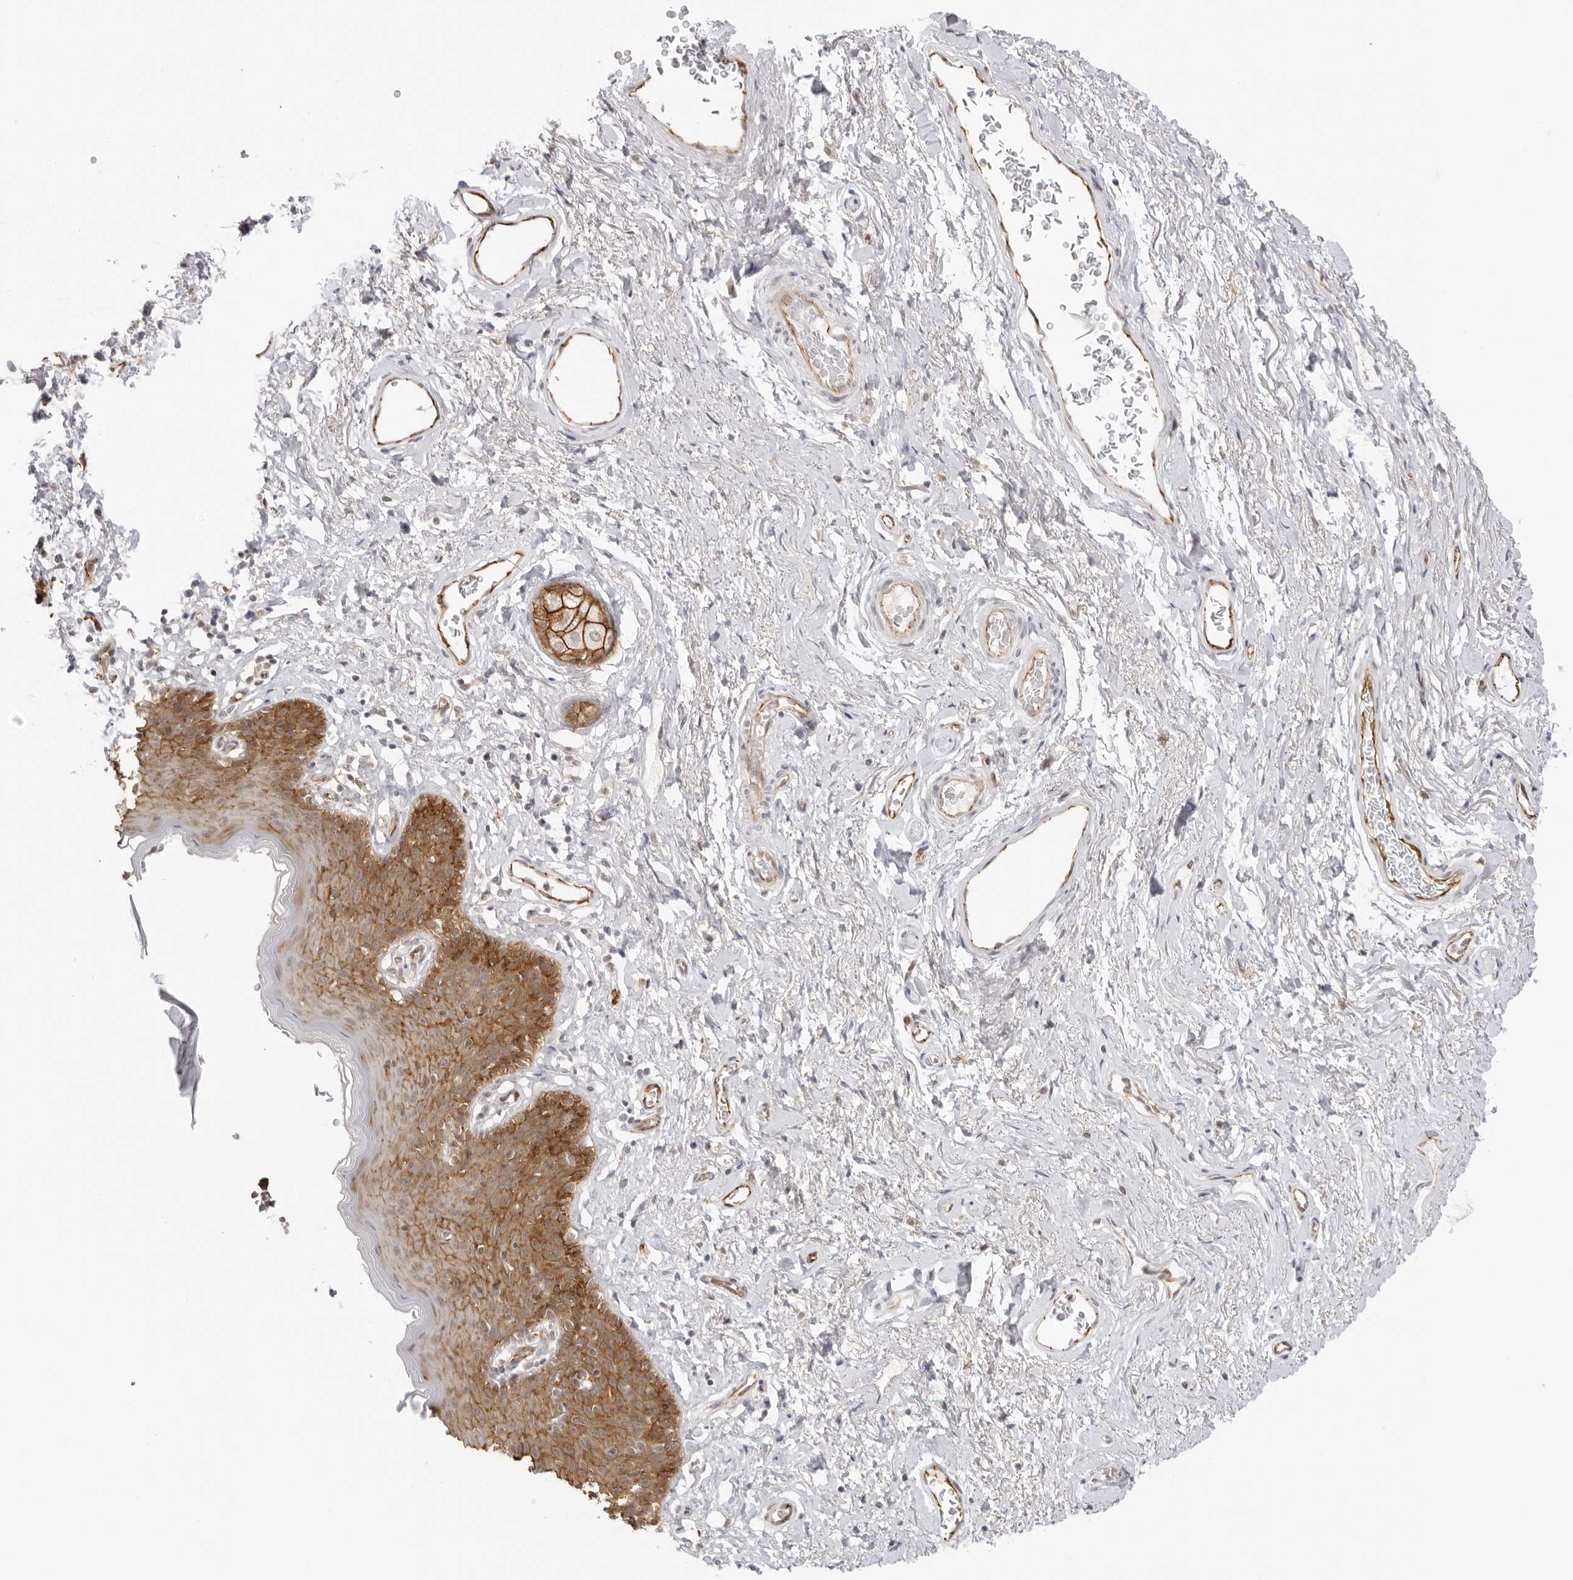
{"staining": {"intensity": "moderate", "quantity": ">75%", "location": "cytoplasmic/membranous"}, "tissue": "skin", "cell_type": "Epidermal cells", "image_type": "normal", "snomed": [{"axis": "morphology", "description": "Normal tissue, NOS"}, {"axis": "topography", "description": "Vulva"}], "caption": "Immunohistochemistry staining of benign skin, which displays medium levels of moderate cytoplasmic/membranous expression in approximately >75% of epidermal cells indicating moderate cytoplasmic/membranous protein positivity. The staining was performed using DAB (brown) for protein detection and nuclei were counterstained in hematoxylin (blue).", "gene": "TRAPPC3", "patient": {"sex": "female", "age": 66}}